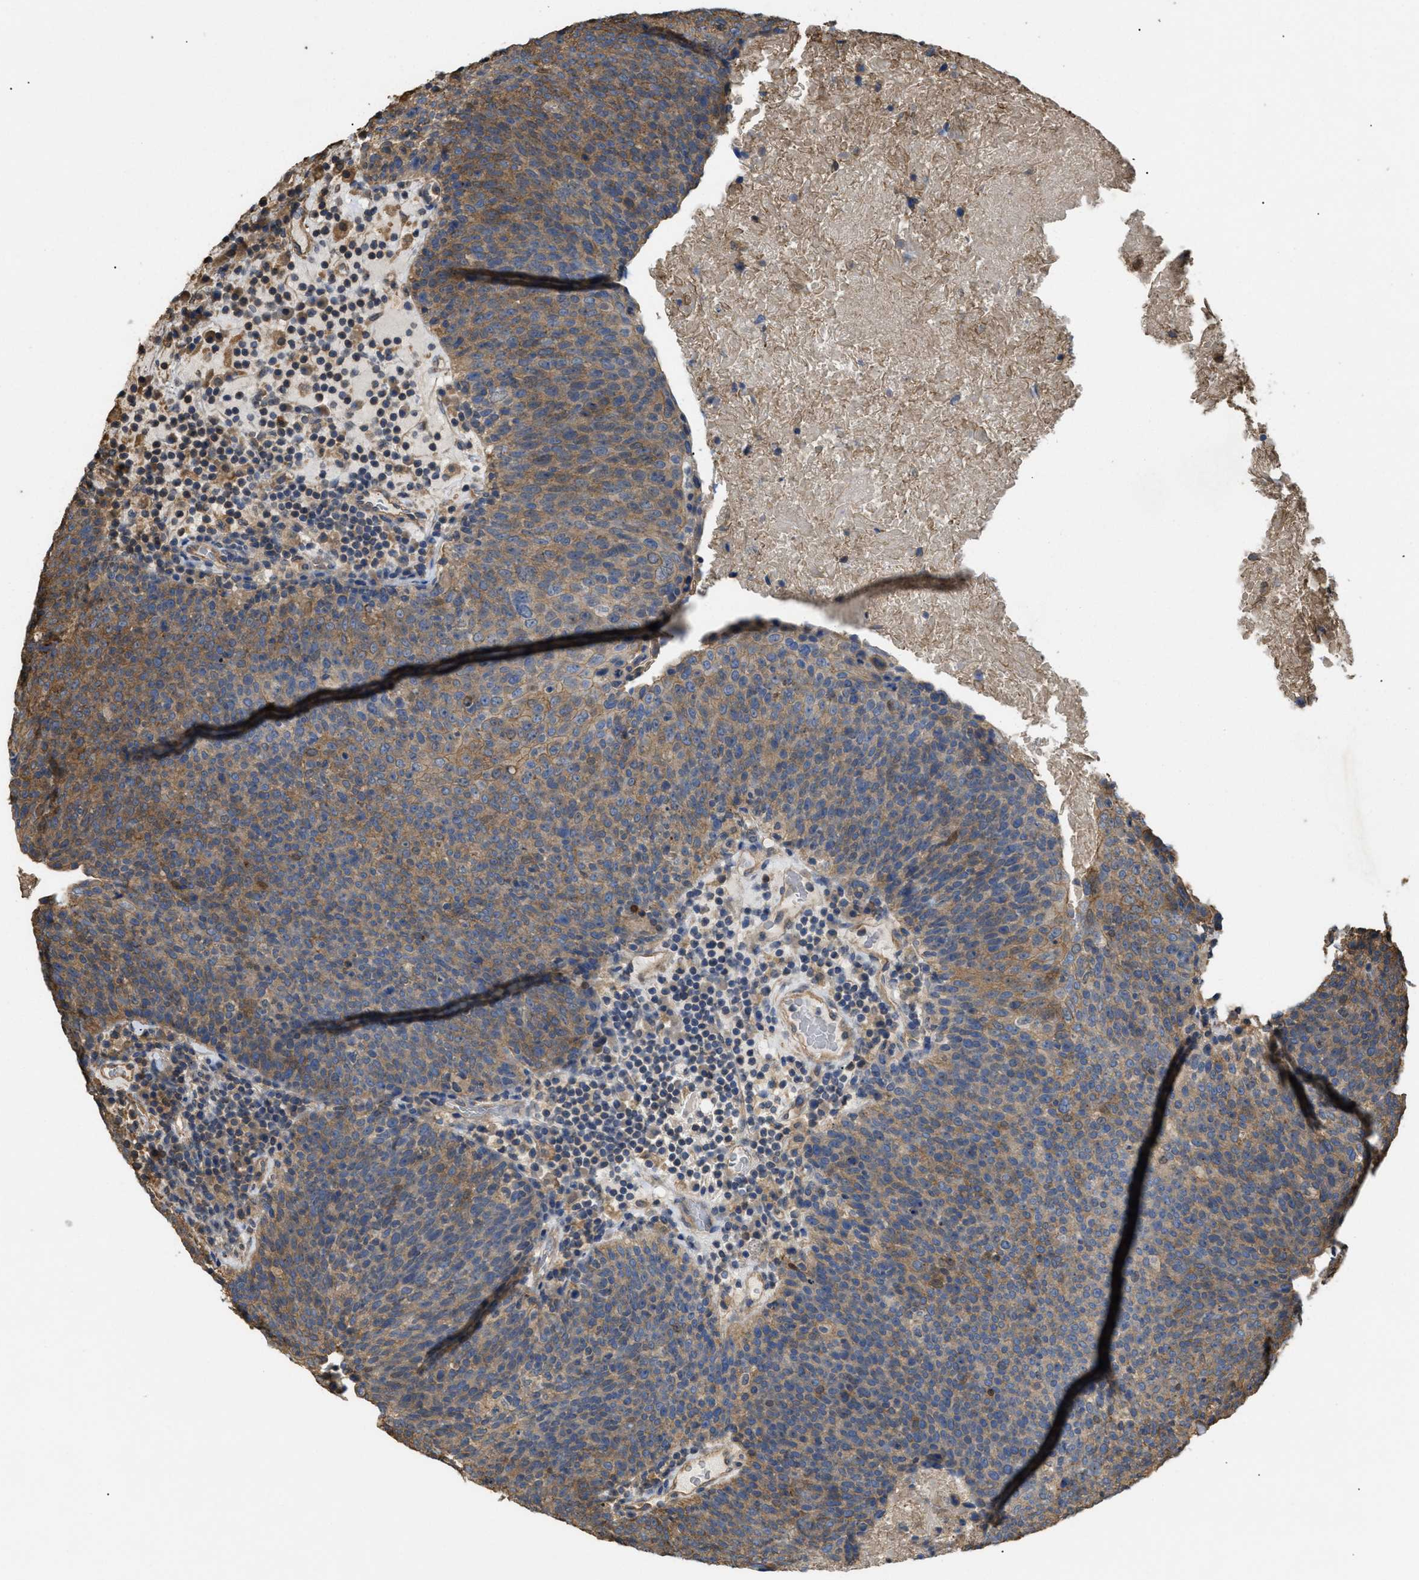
{"staining": {"intensity": "moderate", "quantity": "25%-75%", "location": "cytoplasmic/membranous"}, "tissue": "head and neck cancer", "cell_type": "Tumor cells", "image_type": "cancer", "snomed": [{"axis": "morphology", "description": "Squamous cell carcinoma, NOS"}, {"axis": "morphology", "description": "Squamous cell carcinoma, metastatic, NOS"}, {"axis": "topography", "description": "Lymph node"}, {"axis": "topography", "description": "Head-Neck"}], "caption": "Head and neck squamous cell carcinoma stained for a protein (brown) exhibits moderate cytoplasmic/membranous positive expression in approximately 25%-75% of tumor cells.", "gene": "CALM1", "patient": {"sex": "male", "age": 62}}